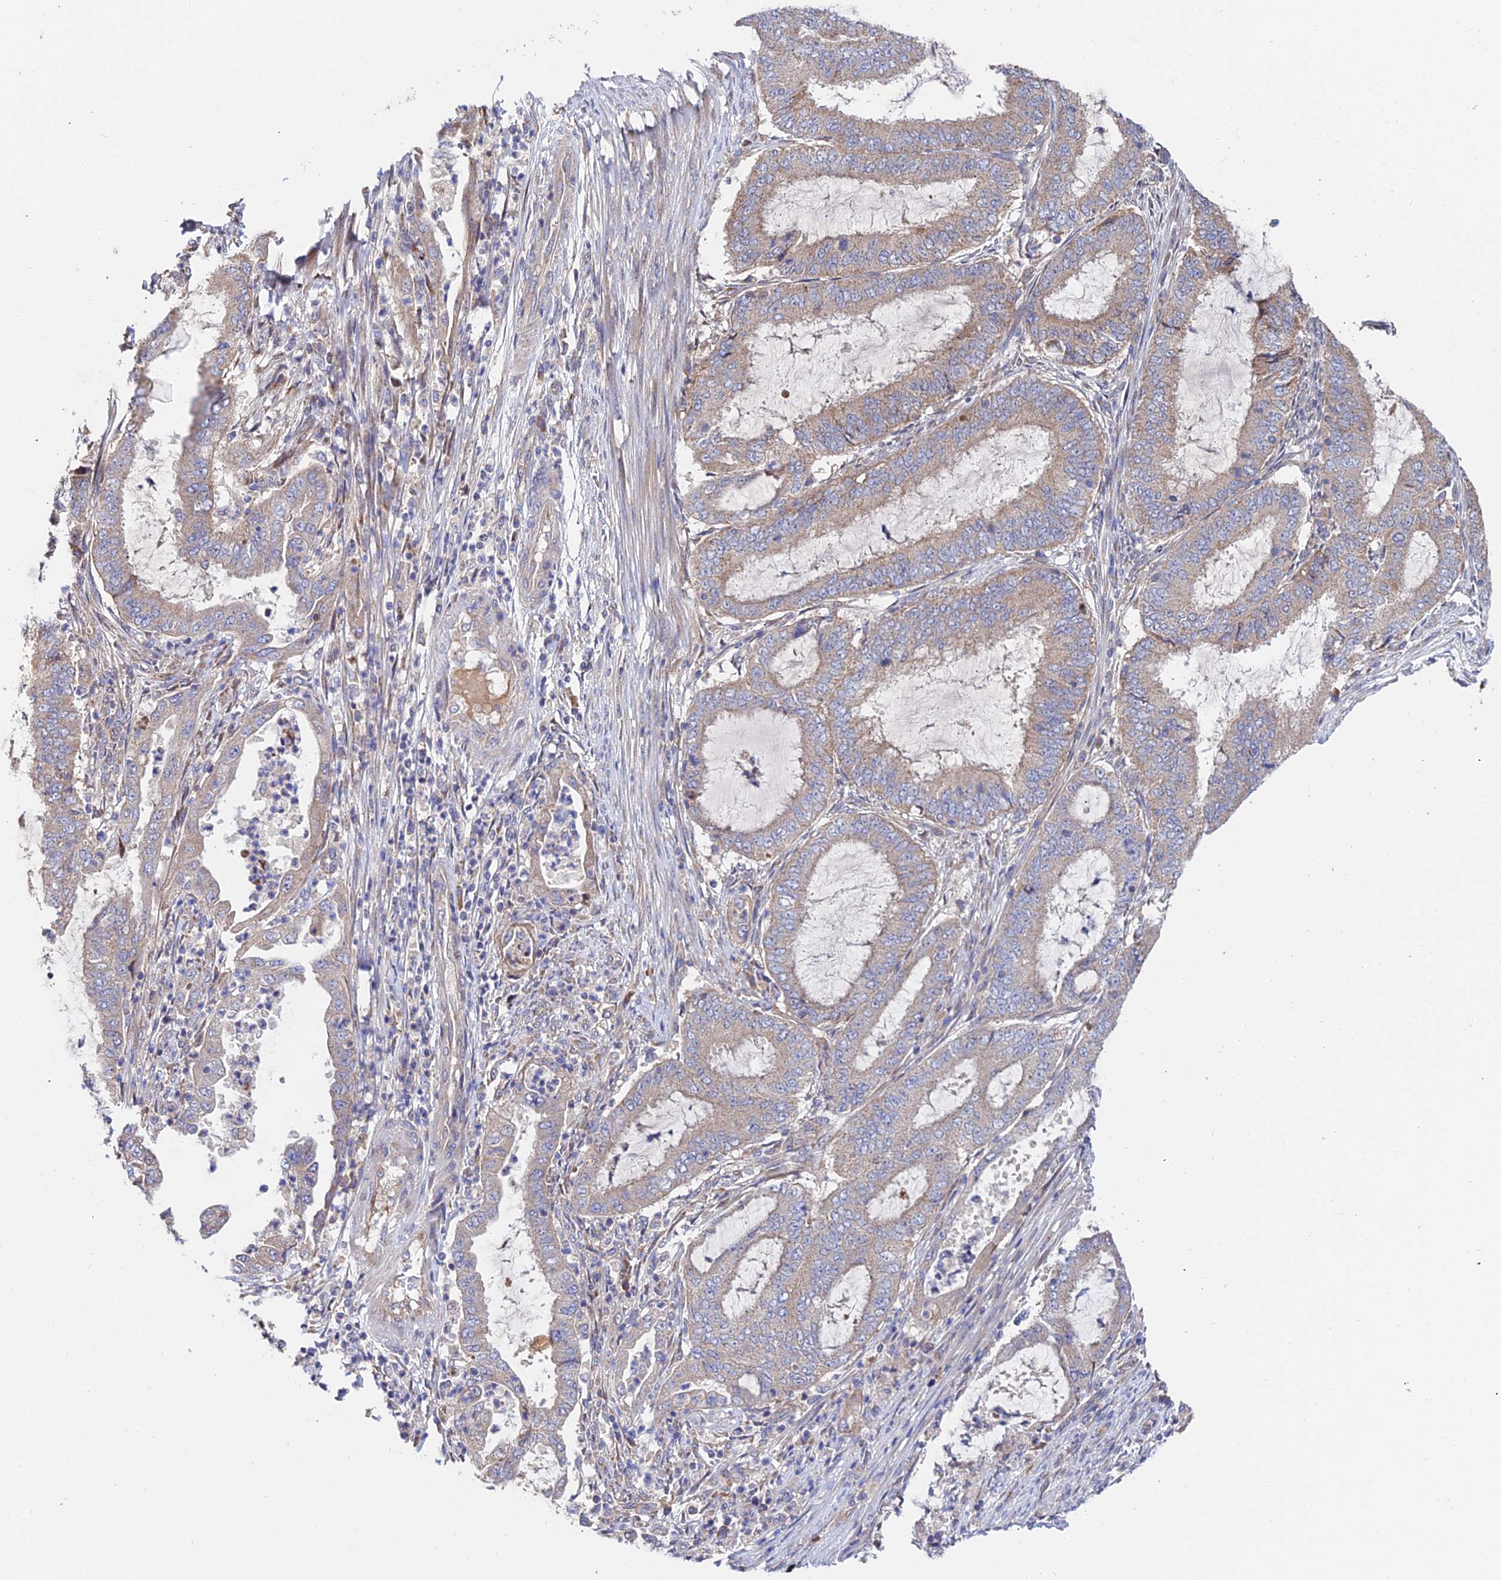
{"staining": {"intensity": "weak", "quantity": "25%-75%", "location": "cytoplasmic/membranous"}, "tissue": "endometrial cancer", "cell_type": "Tumor cells", "image_type": "cancer", "snomed": [{"axis": "morphology", "description": "Adenocarcinoma, NOS"}, {"axis": "topography", "description": "Endometrium"}], "caption": "This micrograph shows endometrial cancer (adenocarcinoma) stained with IHC to label a protein in brown. The cytoplasmic/membranous of tumor cells show weak positivity for the protein. Nuclei are counter-stained blue.", "gene": "CDC37L1", "patient": {"sex": "female", "age": 51}}